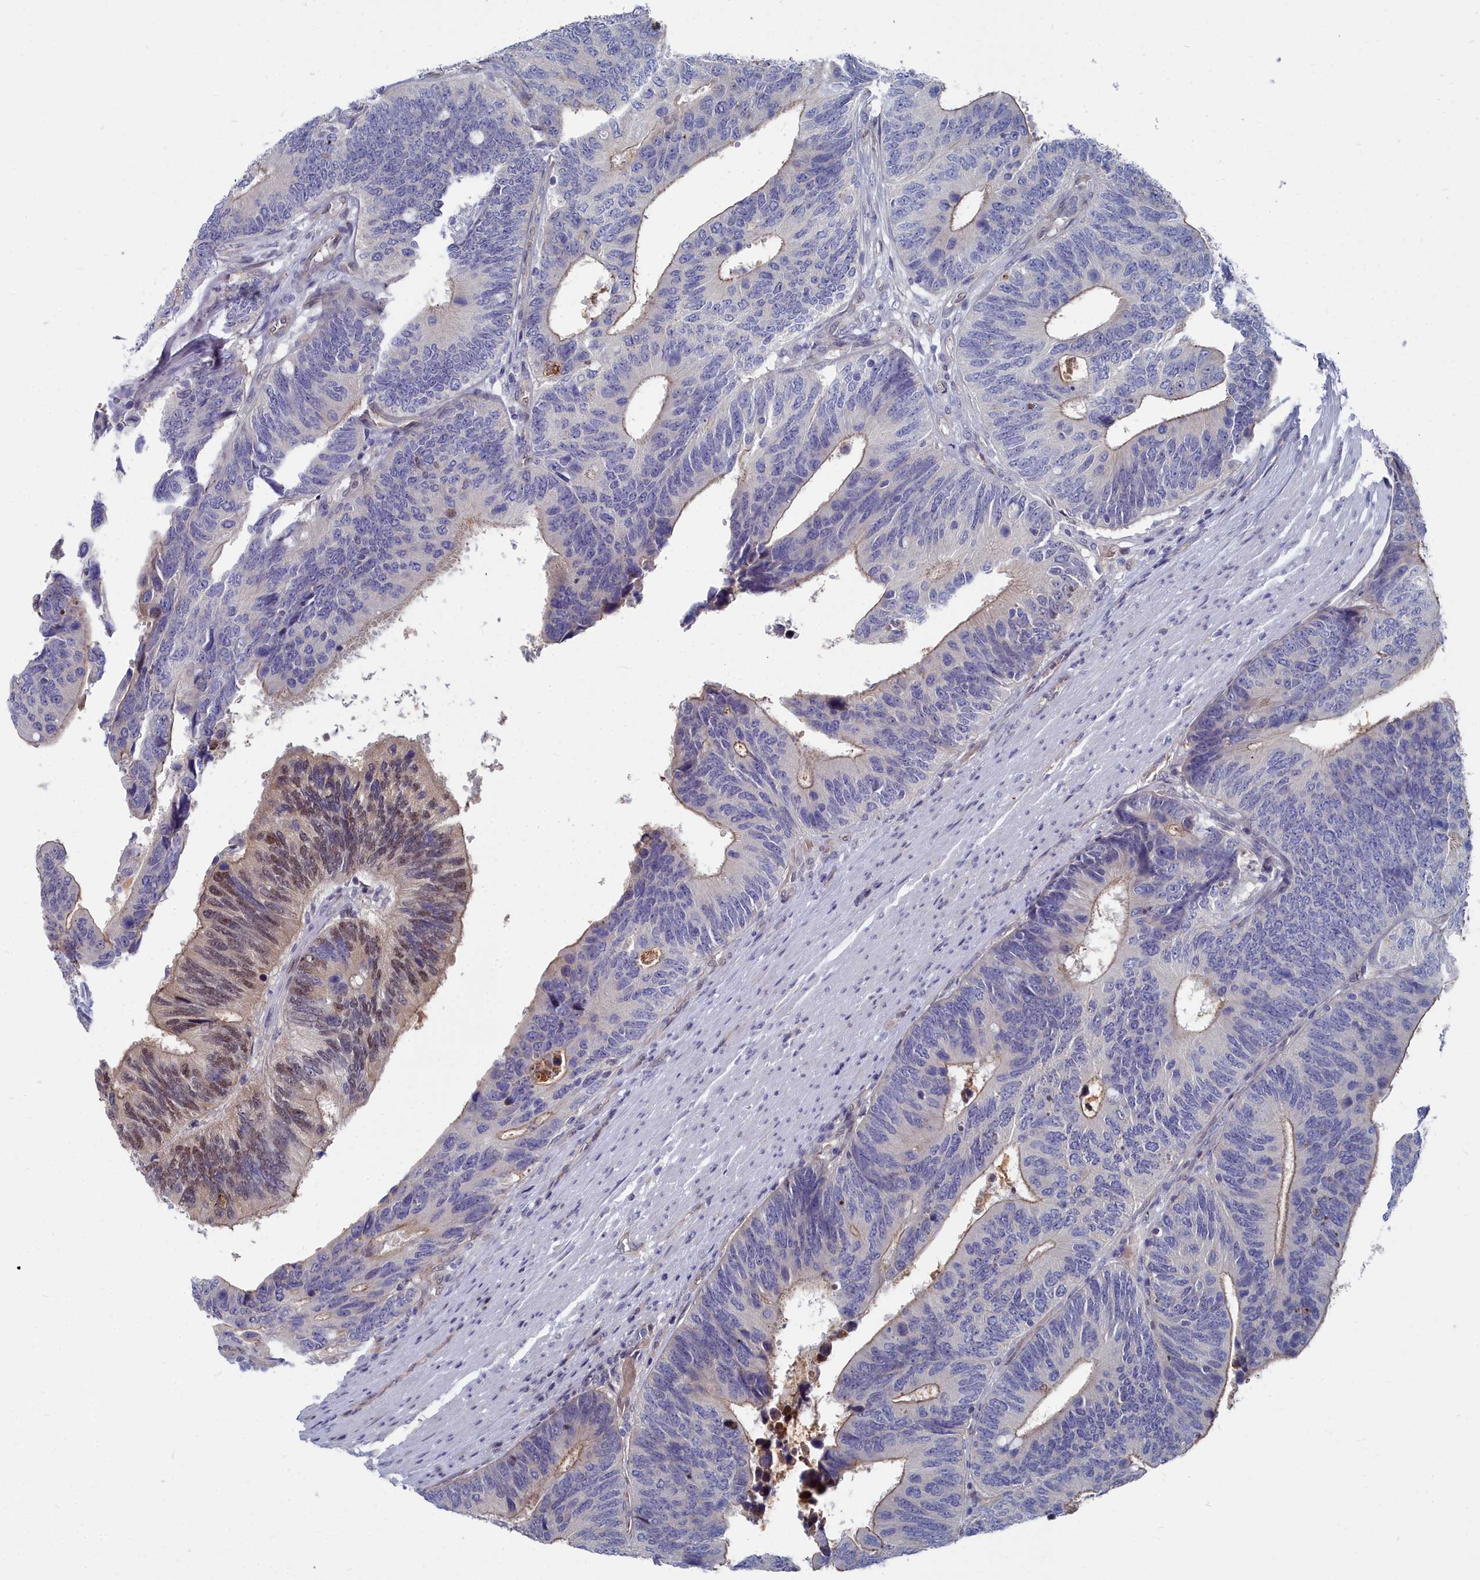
{"staining": {"intensity": "moderate", "quantity": "<25%", "location": "cytoplasmic/membranous,nuclear"}, "tissue": "colorectal cancer", "cell_type": "Tumor cells", "image_type": "cancer", "snomed": [{"axis": "morphology", "description": "Adenocarcinoma, NOS"}, {"axis": "topography", "description": "Colon"}], "caption": "Immunohistochemistry (IHC) of adenocarcinoma (colorectal) exhibits low levels of moderate cytoplasmic/membranous and nuclear positivity in approximately <25% of tumor cells. (DAB (3,3'-diaminobenzidine) IHC with brightfield microscopy, high magnification).", "gene": "RPS27A", "patient": {"sex": "male", "age": 87}}